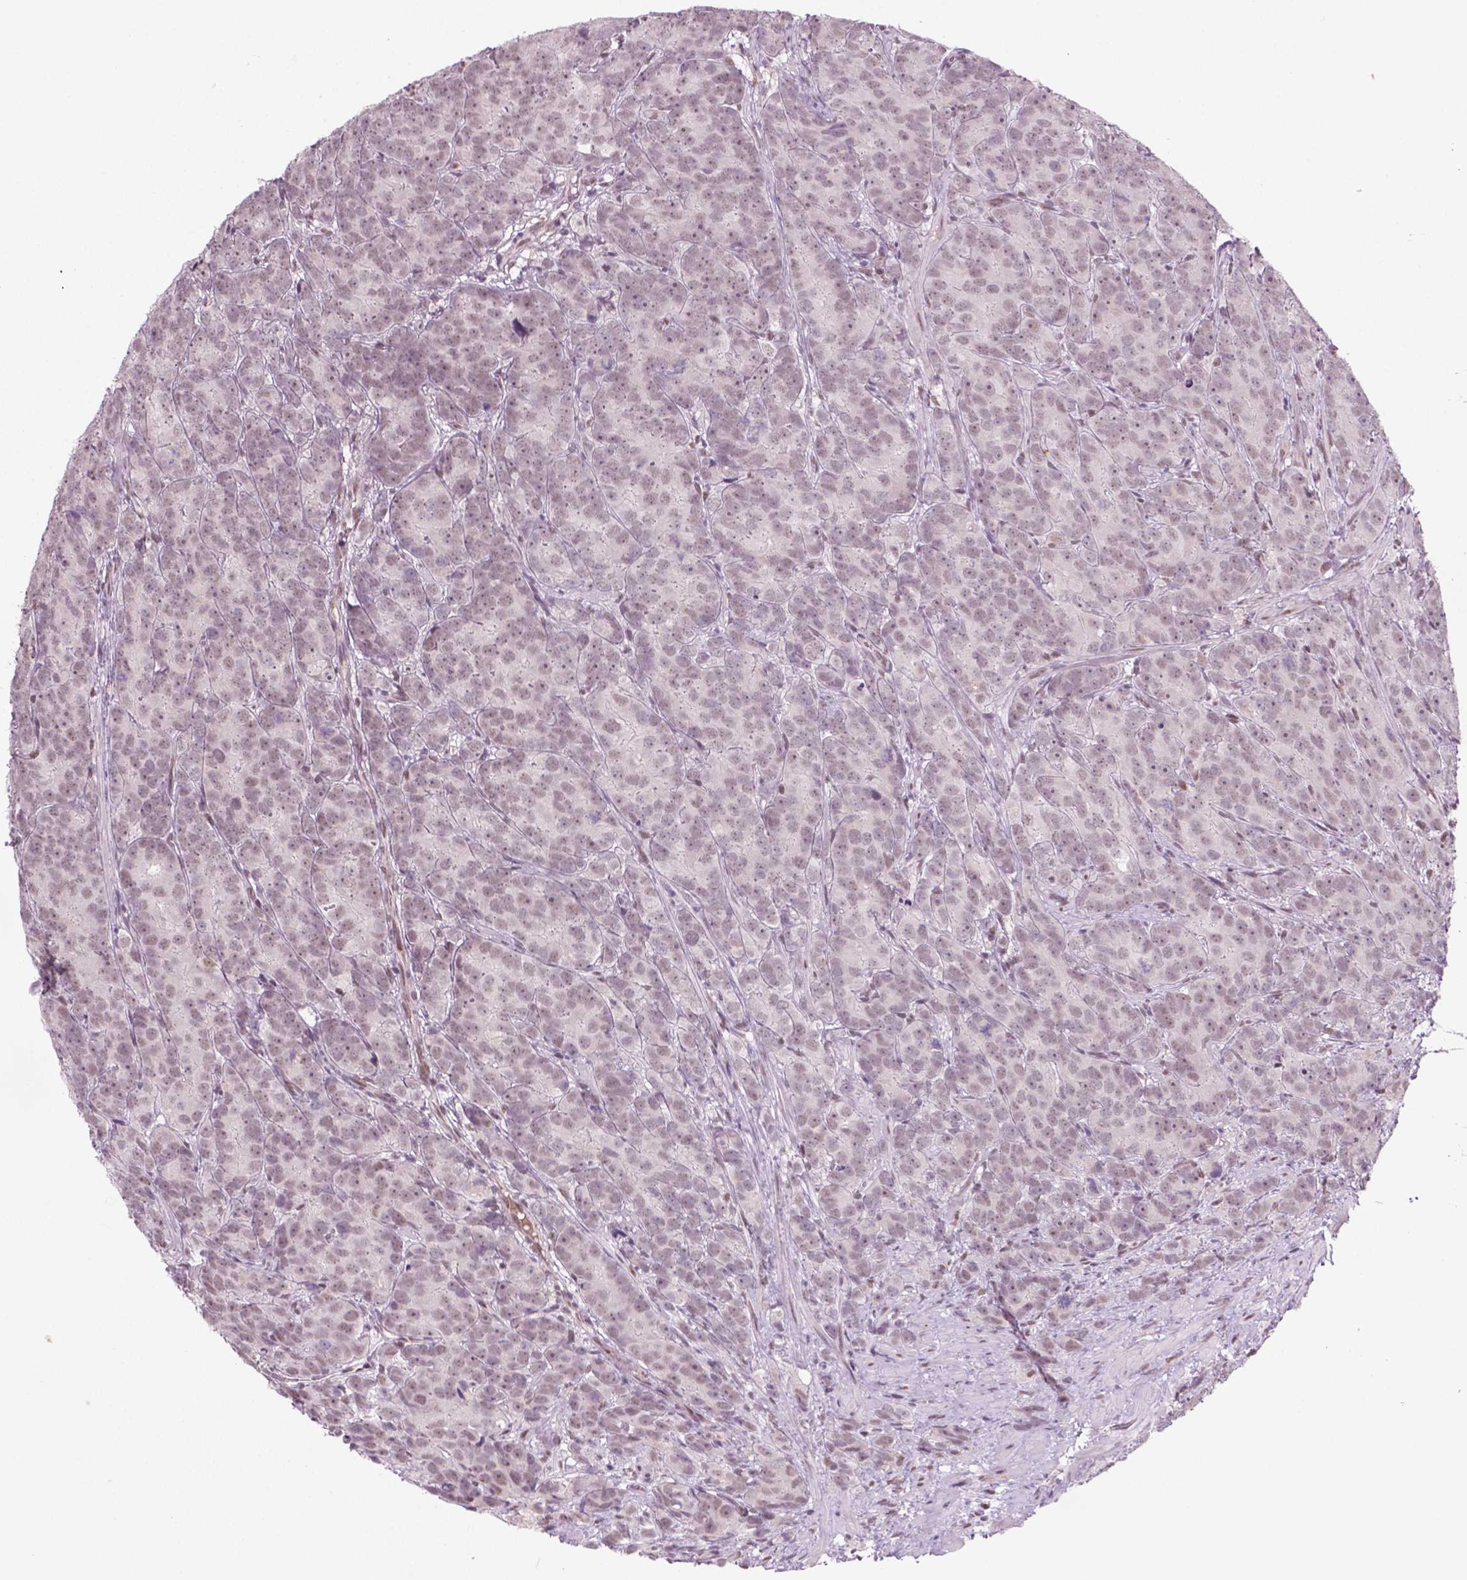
{"staining": {"intensity": "weak", "quantity": ">75%", "location": "nuclear"}, "tissue": "prostate cancer", "cell_type": "Tumor cells", "image_type": "cancer", "snomed": [{"axis": "morphology", "description": "Adenocarcinoma, High grade"}, {"axis": "topography", "description": "Prostate"}], "caption": "Protein analysis of prostate cancer (high-grade adenocarcinoma) tissue exhibits weak nuclear expression in approximately >75% of tumor cells. (Stains: DAB (3,3'-diaminobenzidine) in brown, nuclei in blue, Microscopy: brightfield microscopy at high magnification).", "gene": "PHAX", "patient": {"sex": "male", "age": 90}}